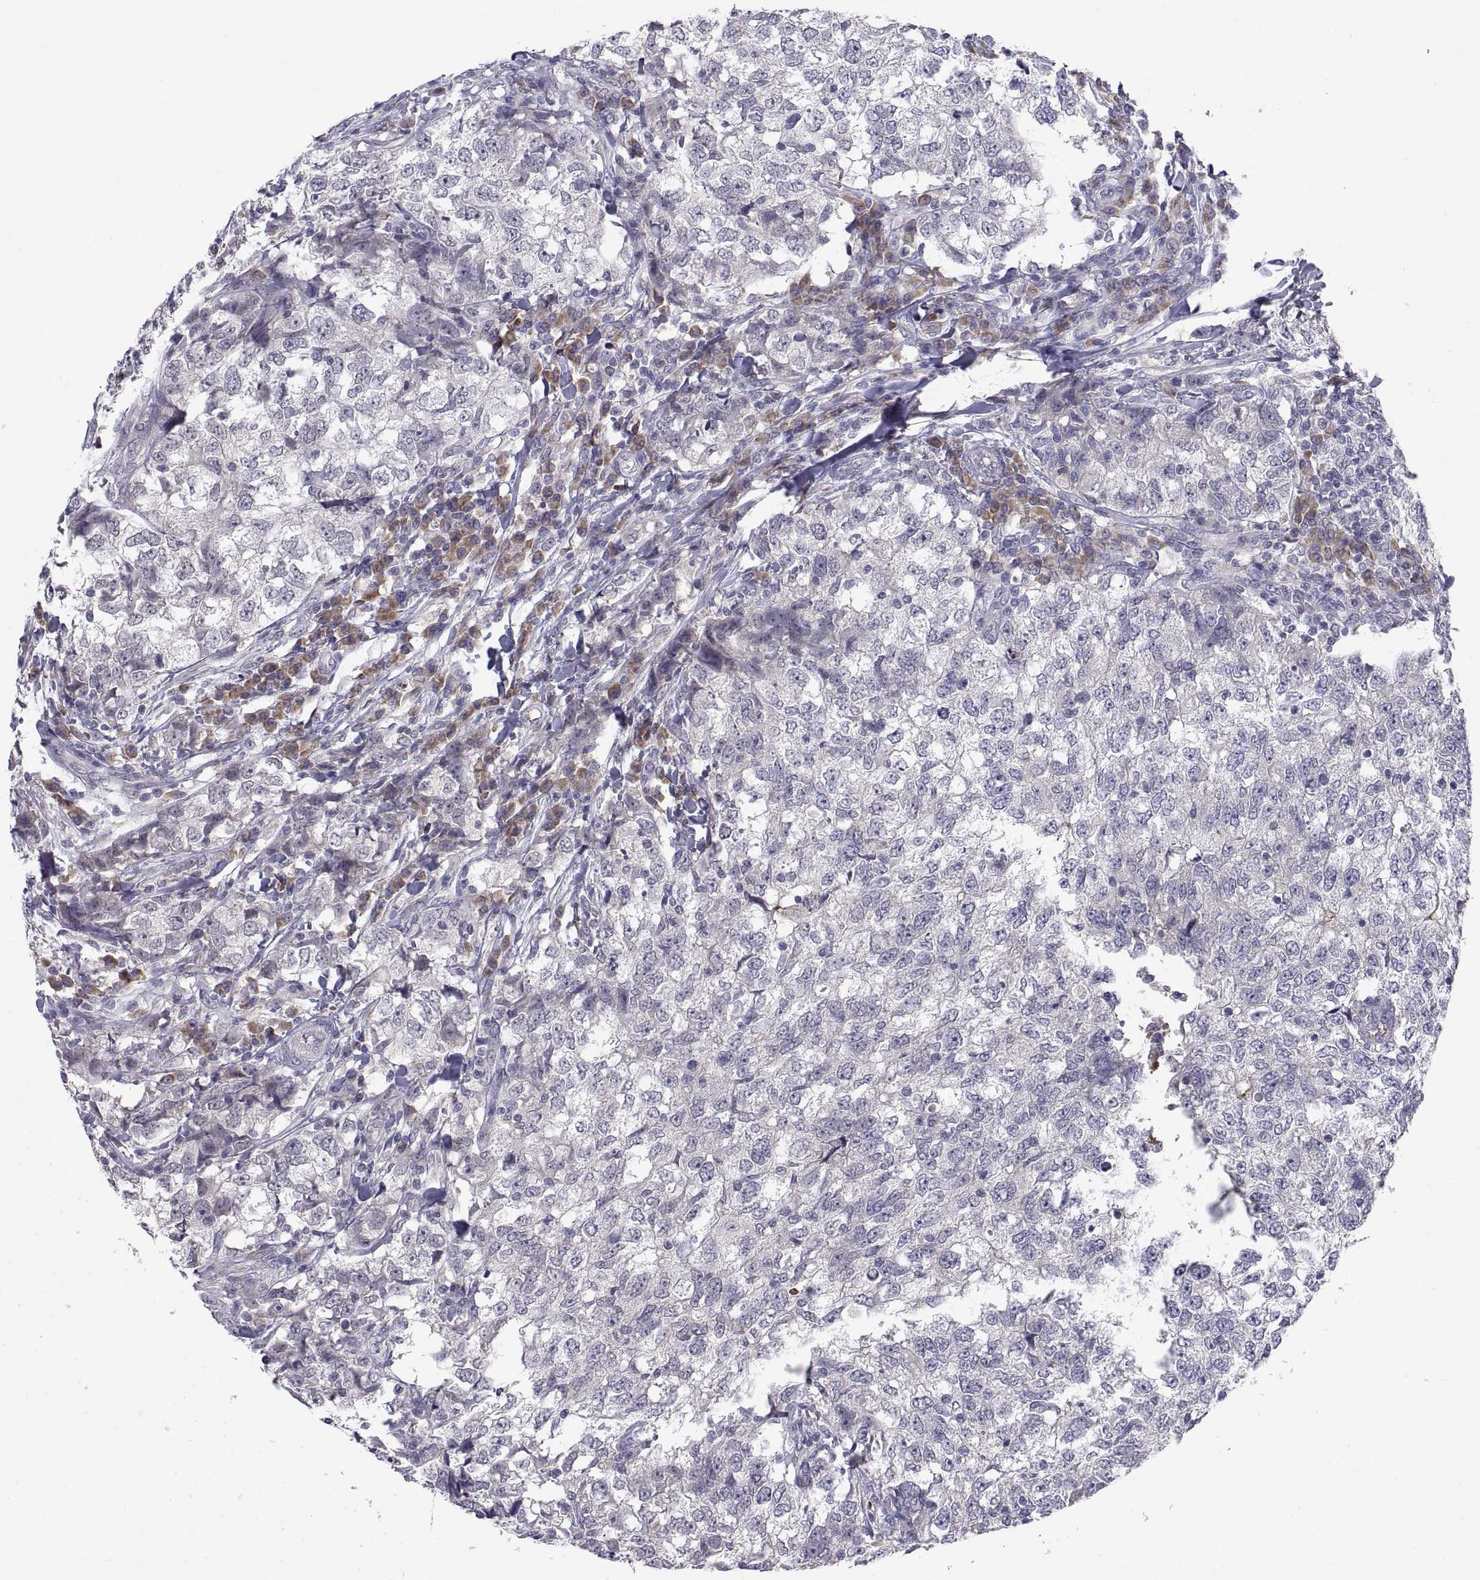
{"staining": {"intensity": "negative", "quantity": "none", "location": "none"}, "tissue": "breast cancer", "cell_type": "Tumor cells", "image_type": "cancer", "snomed": [{"axis": "morphology", "description": "Duct carcinoma"}, {"axis": "topography", "description": "Breast"}], "caption": "Tumor cells show no significant expression in invasive ductal carcinoma (breast).", "gene": "PKP1", "patient": {"sex": "female", "age": 30}}